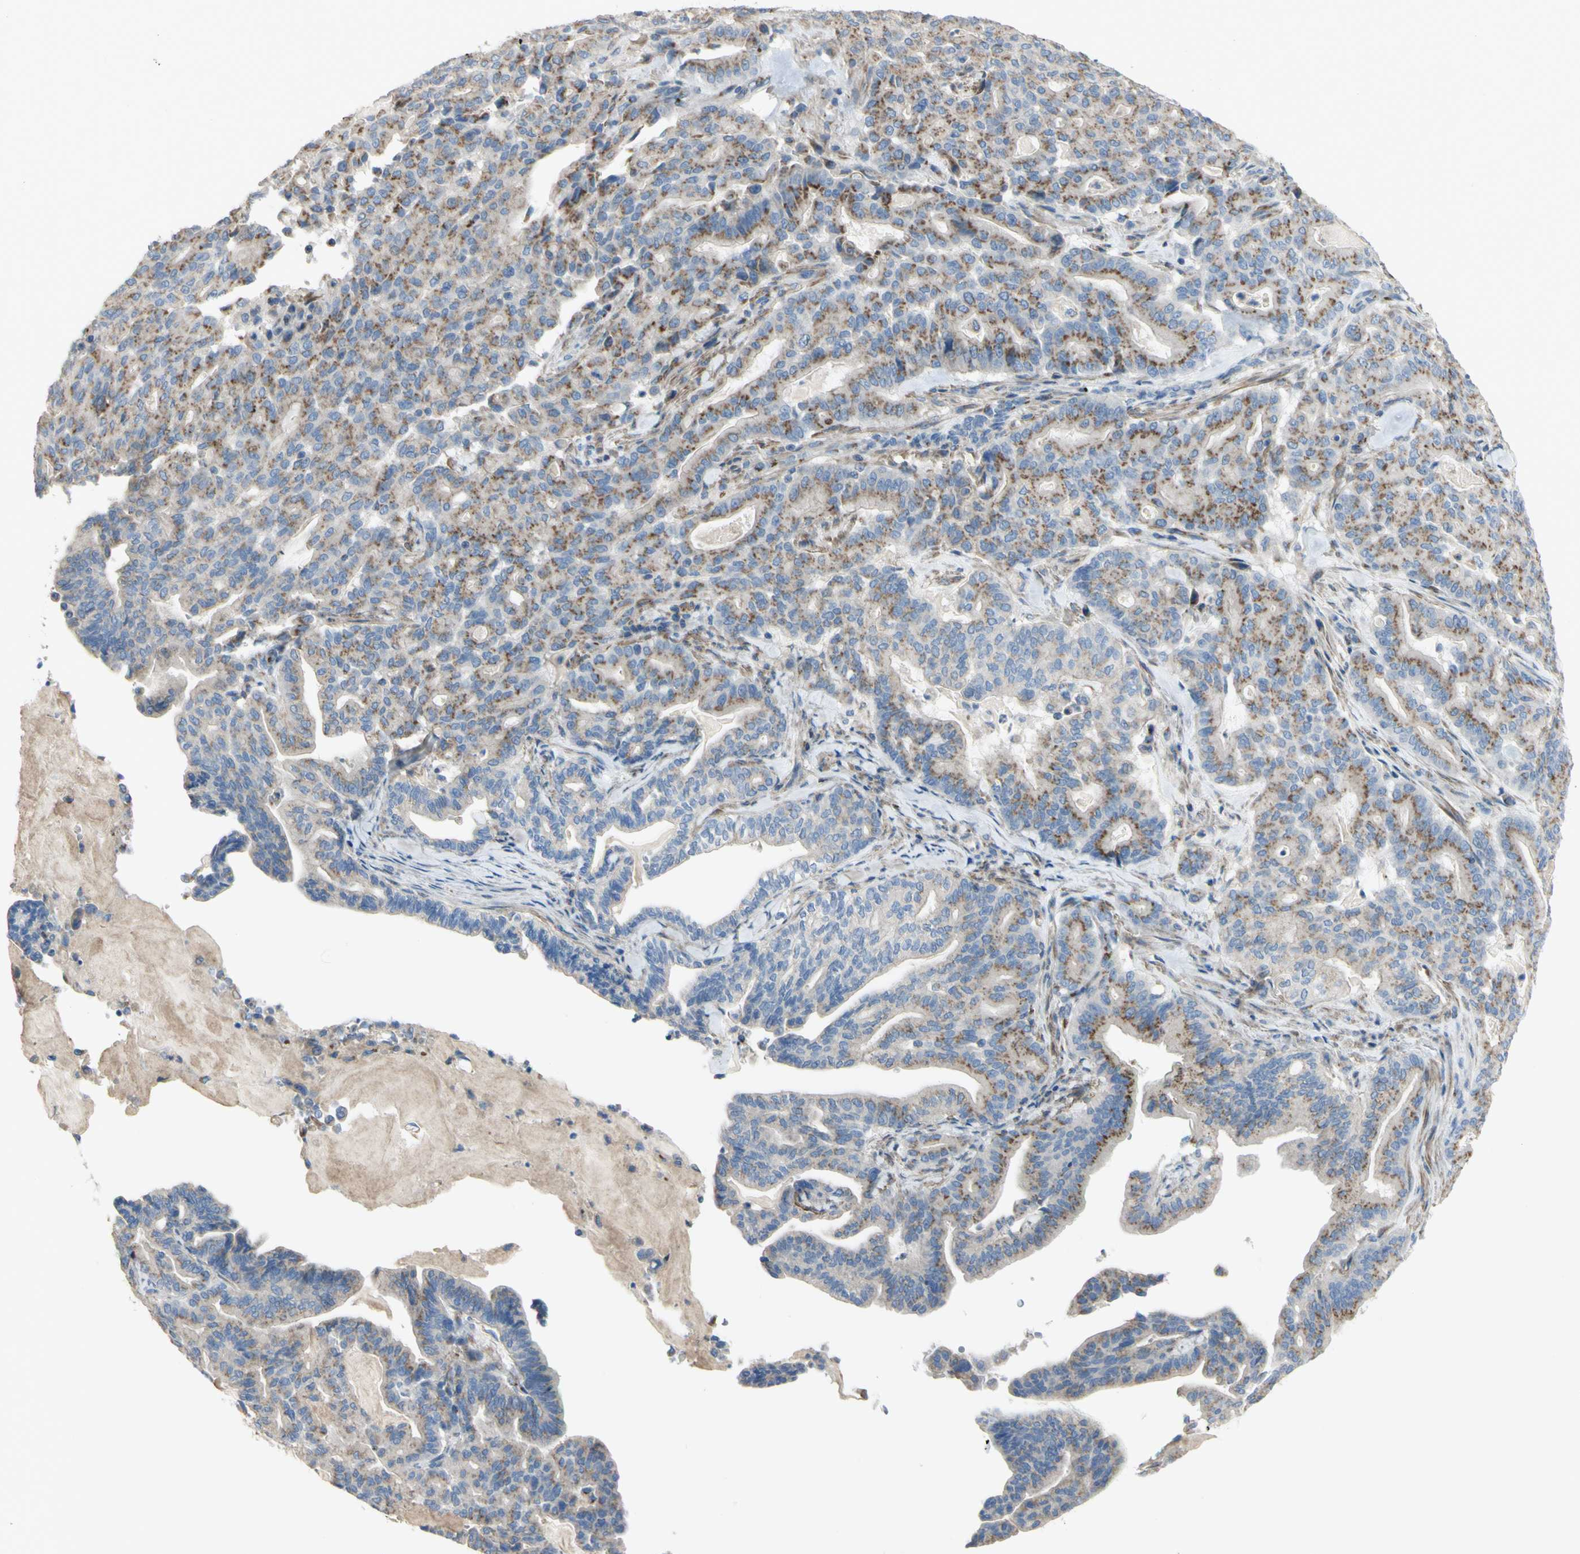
{"staining": {"intensity": "moderate", "quantity": "25%-75%", "location": "cytoplasmic/membranous"}, "tissue": "pancreatic cancer", "cell_type": "Tumor cells", "image_type": "cancer", "snomed": [{"axis": "morphology", "description": "Adenocarcinoma, NOS"}, {"axis": "topography", "description": "Pancreas"}], "caption": "Human pancreatic cancer stained for a protein (brown) shows moderate cytoplasmic/membranous positive positivity in approximately 25%-75% of tumor cells.", "gene": "B4GALT3", "patient": {"sex": "male", "age": 63}}